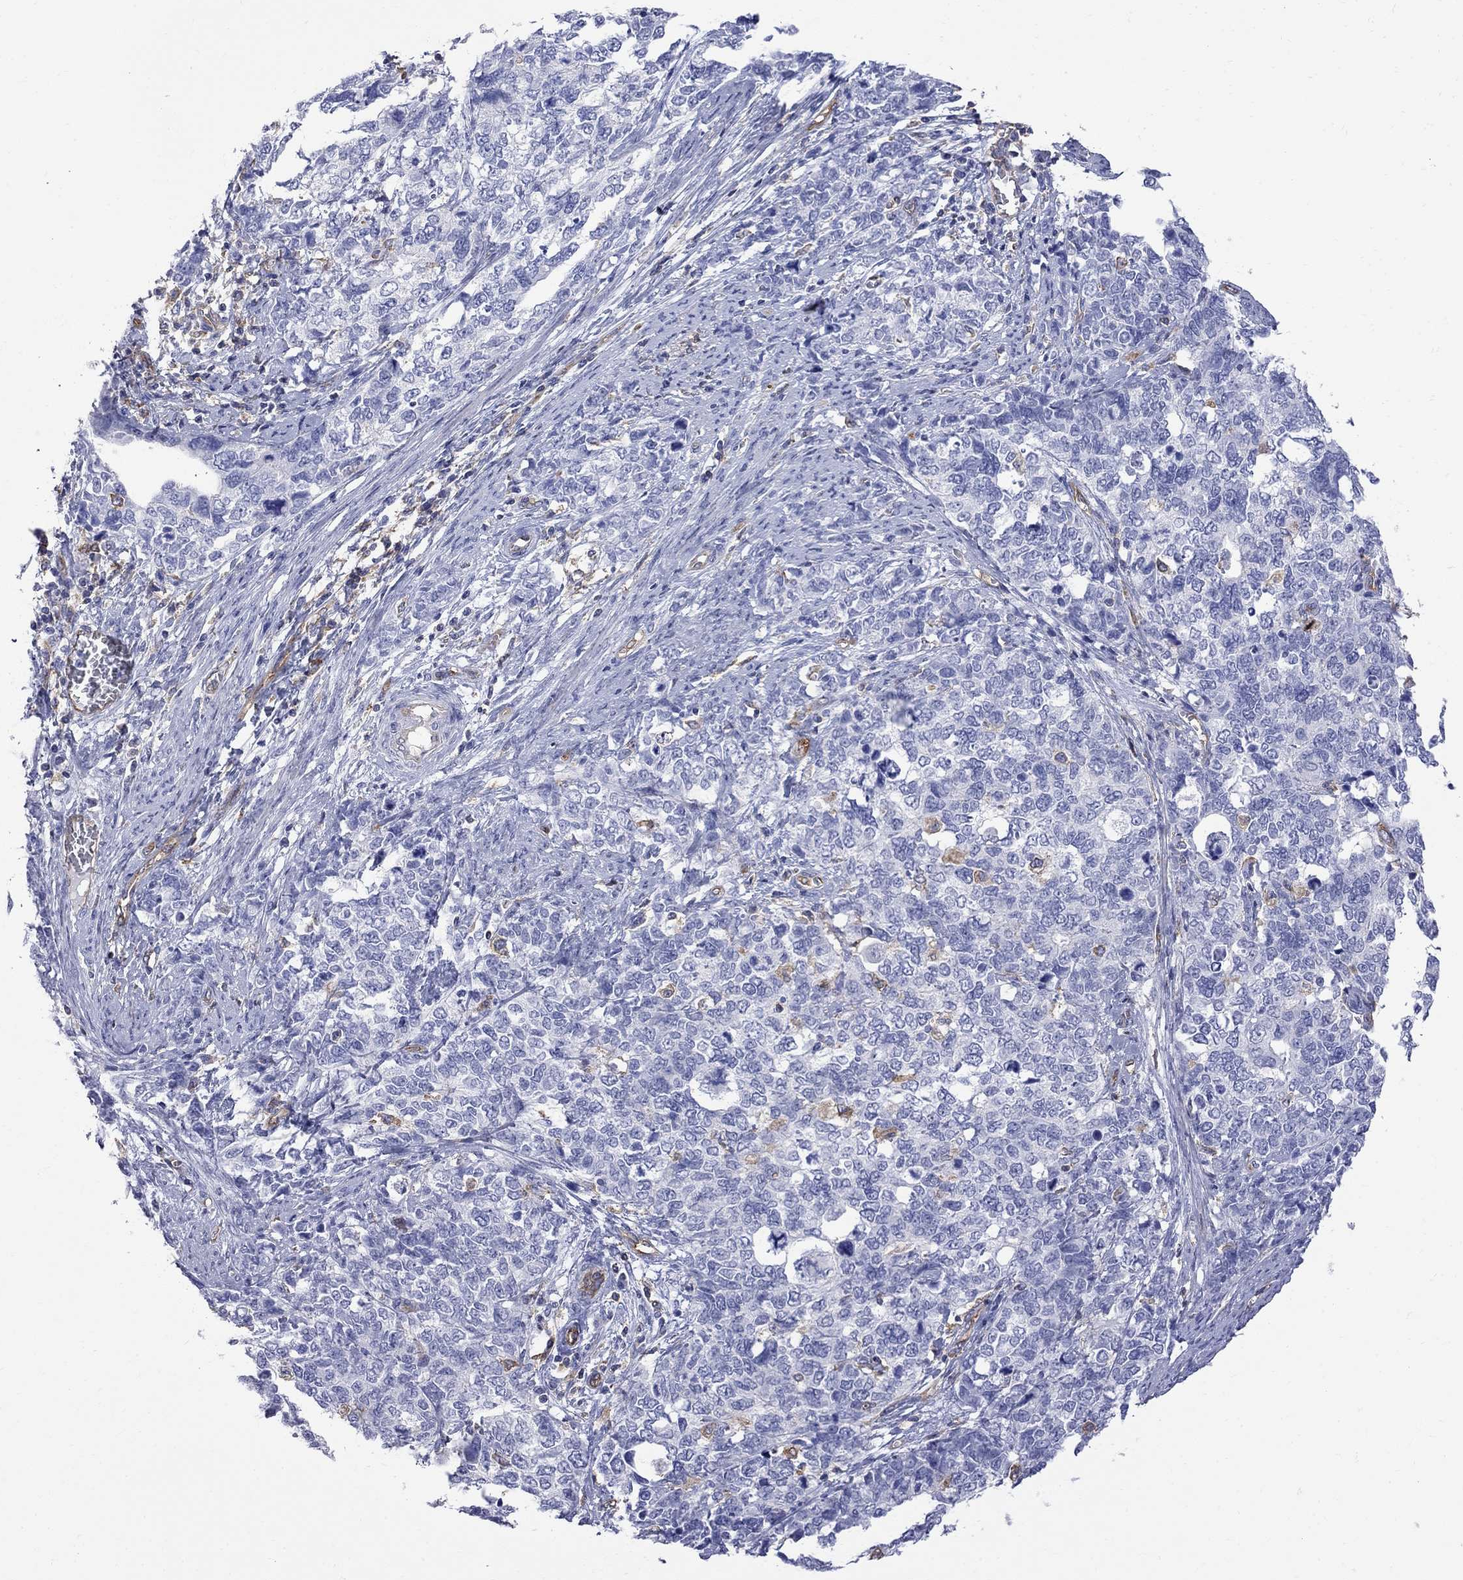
{"staining": {"intensity": "negative", "quantity": "none", "location": "none"}, "tissue": "cervical cancer", "cell_type": "Tumor cells", "image_type": "cancer", "snomed": [{"axis": "morphology", "description": "Squamous cell carcinoma, NOS"}, {"axis": "topography", "description": "Cervix"}], "caption": "Cervical cancer was stained to show a protein in brown. There is no significant expression in tumor cells.", "gene": "ABI3", "patient": {"sex": "female", "age": 63}}